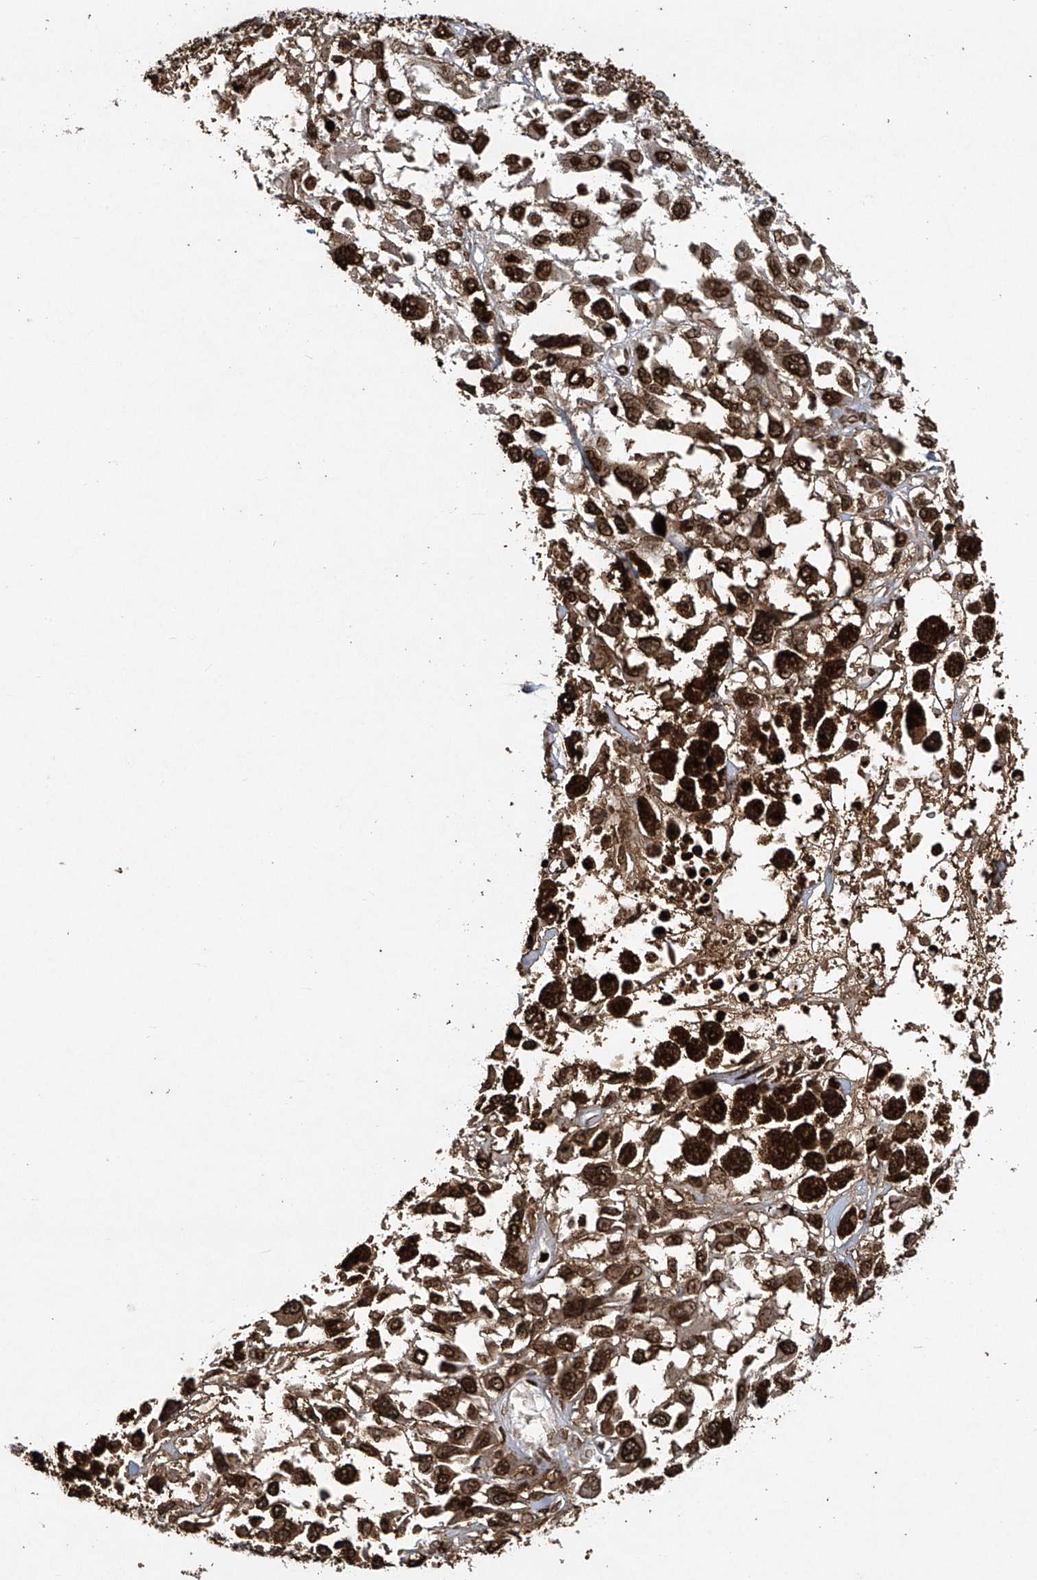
{"staining": {"intensity": "strong", "quantity": ">75%", "location": "nuclear"}, "tissue": "melanoma", "cell_type": "Tumor cells", "image_type": "cancer", "snomed": [{"axis": "morphology", "description": "Malignant melanoma, Metastatic site"}, {"axis": "topography", "description": "Lymph node"}], "caption": "Melanoma stained with a brown dye reveals strong nuclear positive expression in approximately >75% of tumor cells.", "gene": "H3-3A", "patient": {"sex": "male", "age": 59}}